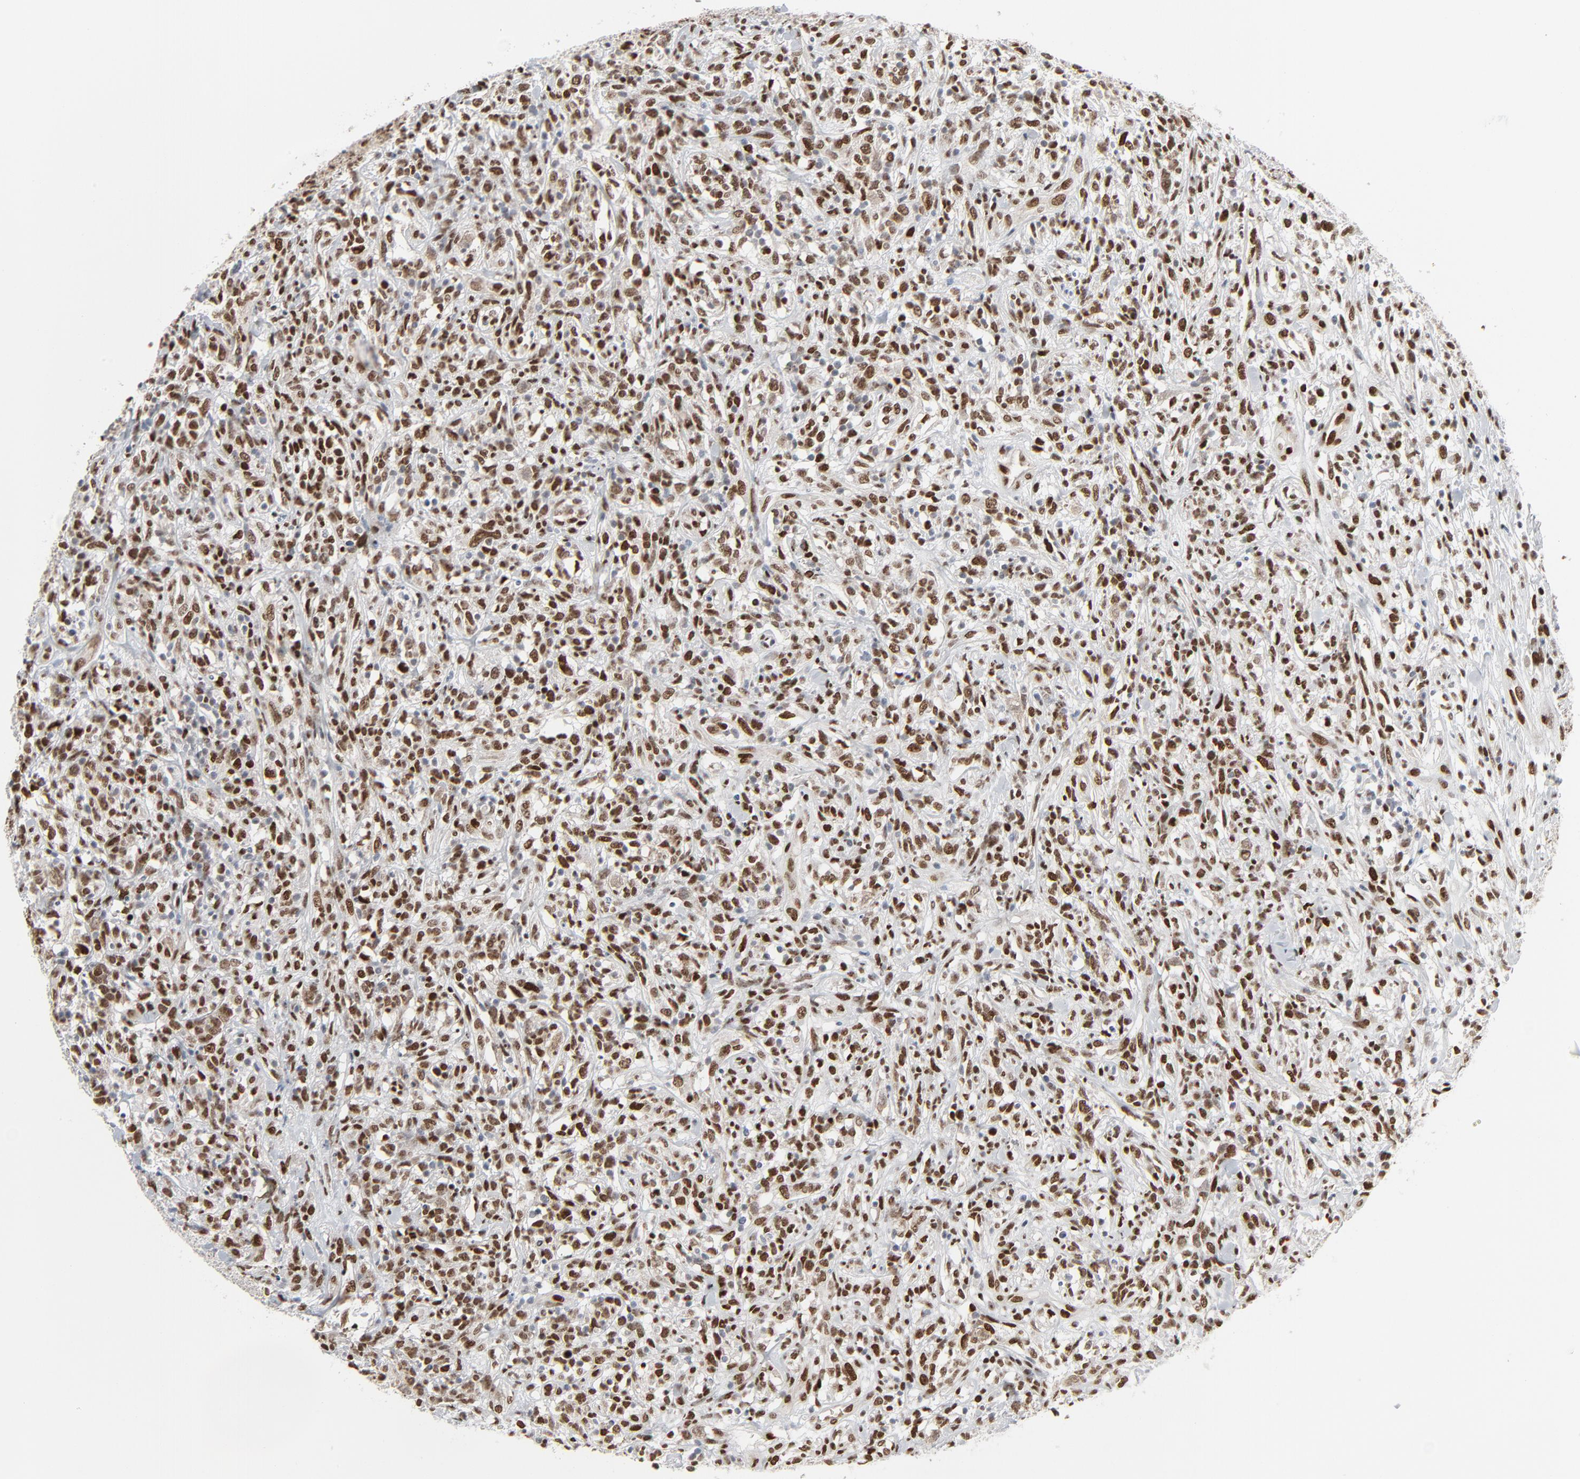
{"staining": {"intensity": "strong", "quantity": ">75%", "location": "nuclear"}, "tissue": "lymphoma", "cell_type": "Tumor cells", "image_type": "cancer", "snomed": [{"axis": "morphology", "description": "Malignant lymphoma, non-Hodgkin's type, High grade"}, {"axis": "topography", "description": "Lymph node"}], "caption": "High-grade malignant lymphoma, non-Hodgkin's type was stained to show a protein in brown. There is high levels of strong nuclear staining in approximately >75% of tumor cells.", "gene": "CUX1", "patient": {"sex": "female", "age": 73}}